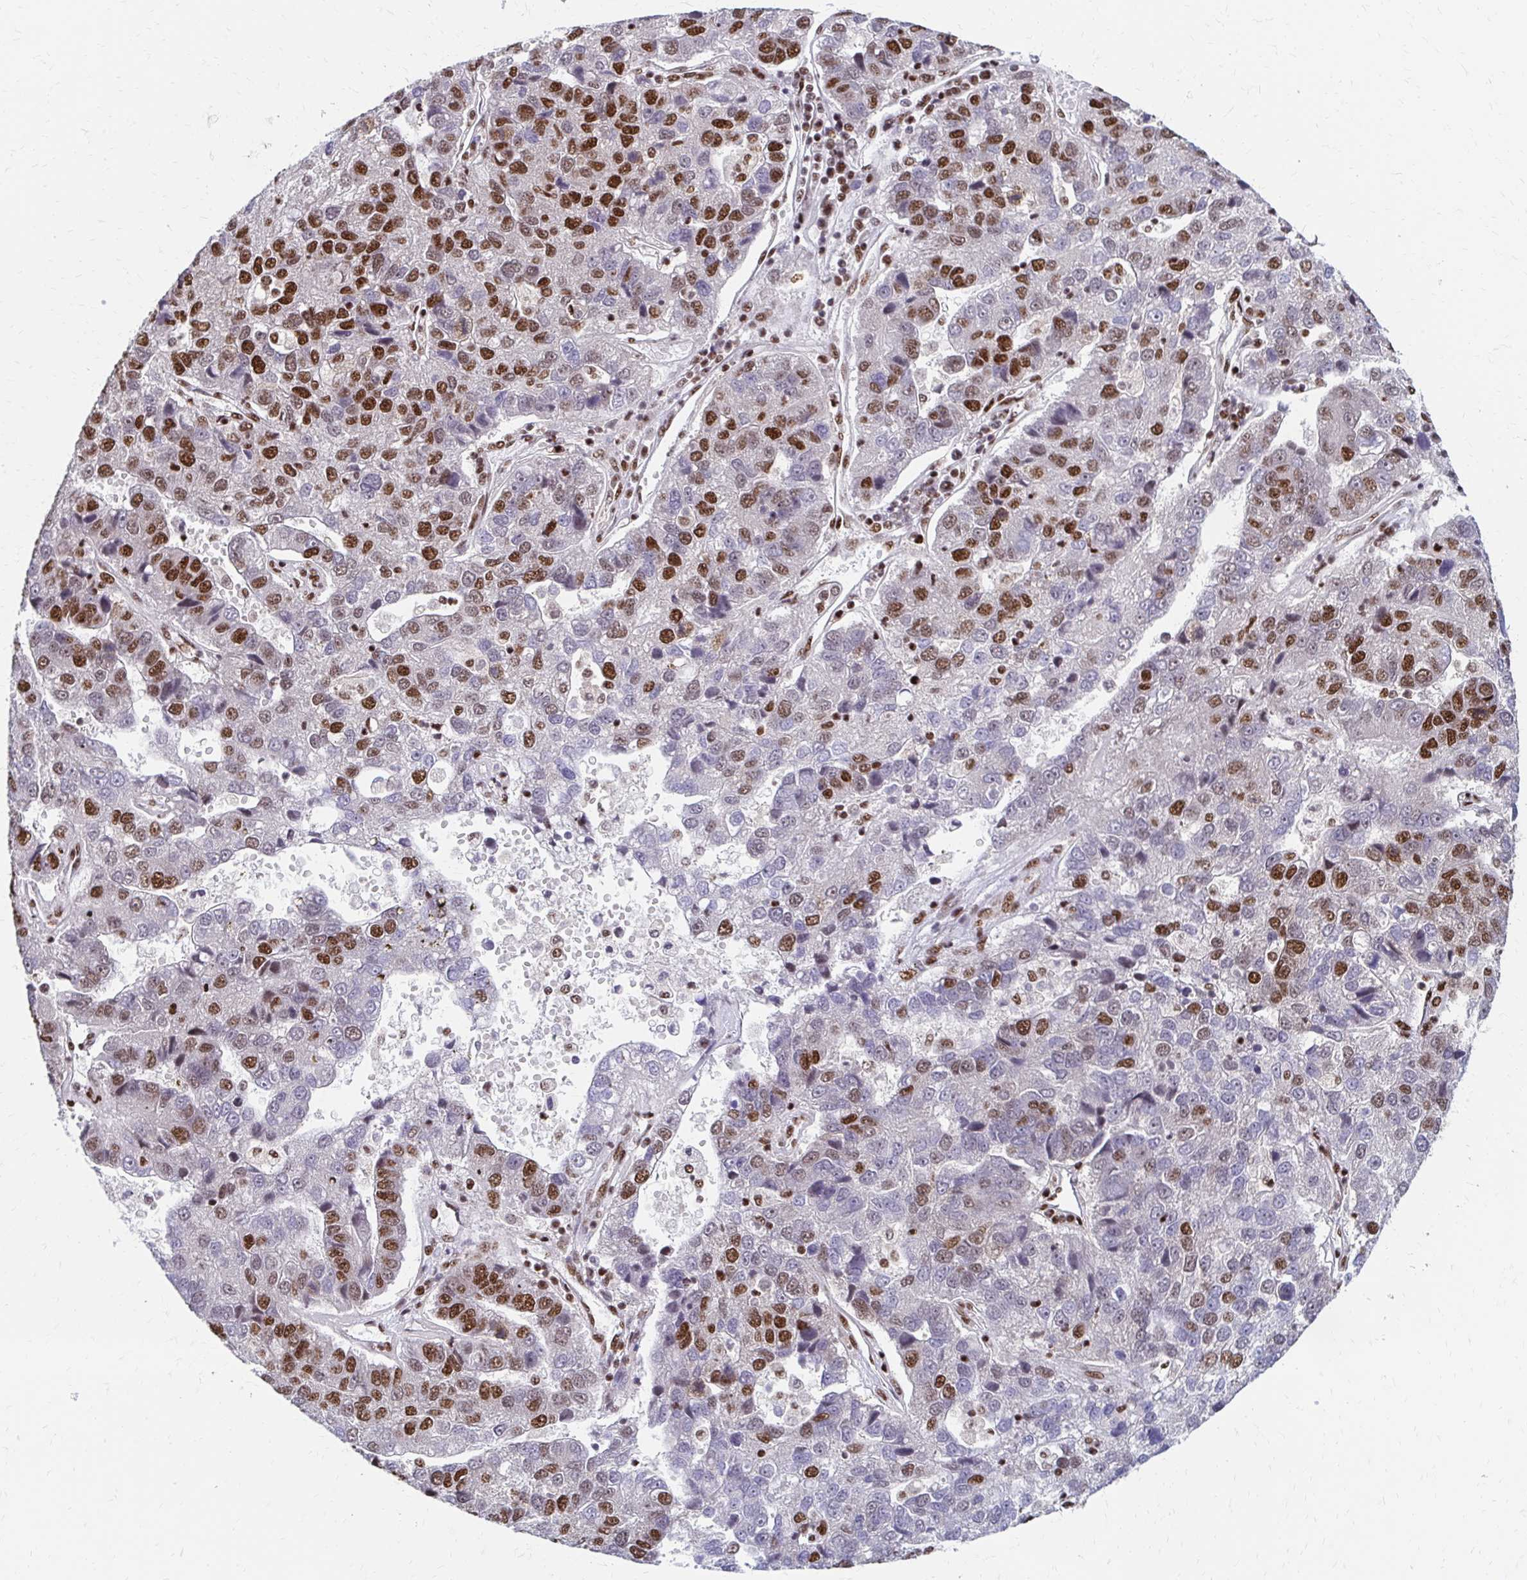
{"staining": {"intensity": "moderate", "quantity": "25%-75%", "location": "nuclear"}, "tissue": "pancreatic cancer", "cell_type": "Tumor cells", "image_type": "cancer", "snomed": [{"axis": "morphology", "description": "Adenocarcinoma, NOS"}, {"axis": "topography", "description": "Pancreas"}], "caption": "A brown stain shows moderate nuclear expression of a protein in pancreatic adenocarcinoma tumor cells.", "gene": "CNKSR3", "patient": {"sex": "female", "age": 61}}